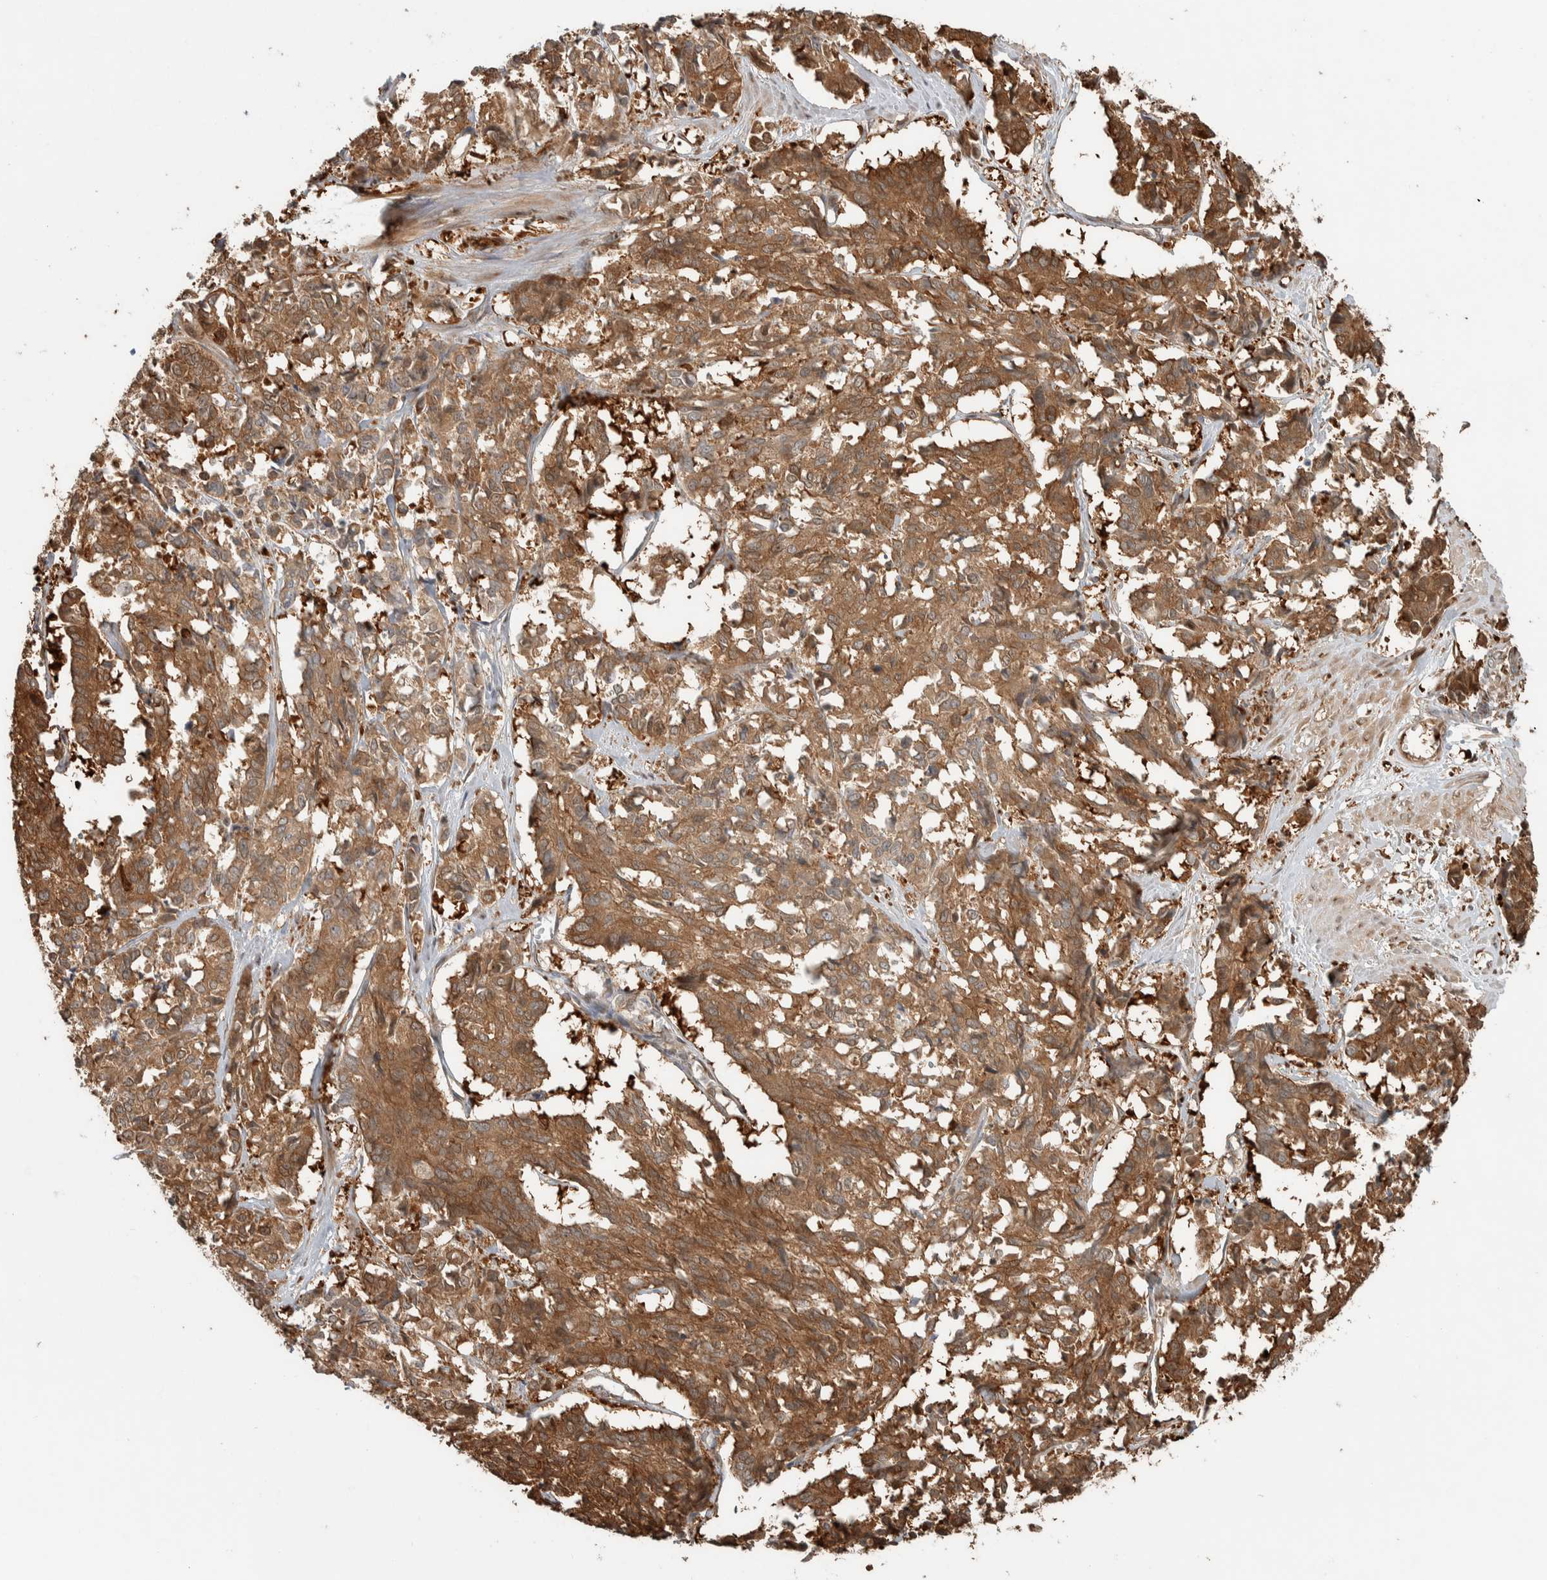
{"staining": {"intensity": "moderate", "quantity": ">75%", "location": "cytoplasmic/membranous"}, "tissue": "cervical cancer", "cell_type": "Tumor cells", "image_type": "cancer", "snomed": [{"axis": "morphology", "description": "Squamous cell carcinoma, NOS"}, {"axis": "topography", "description": "Cervix"}], "caption": "Human cervical squamous cell carcinoma stained with a brown dye demonstrates moderate cytoplasmic/membranous positive positivity in about >75% of tumor cells.", "gene": "CNTROB", "patient": {"sex": "female", "age": 35}}